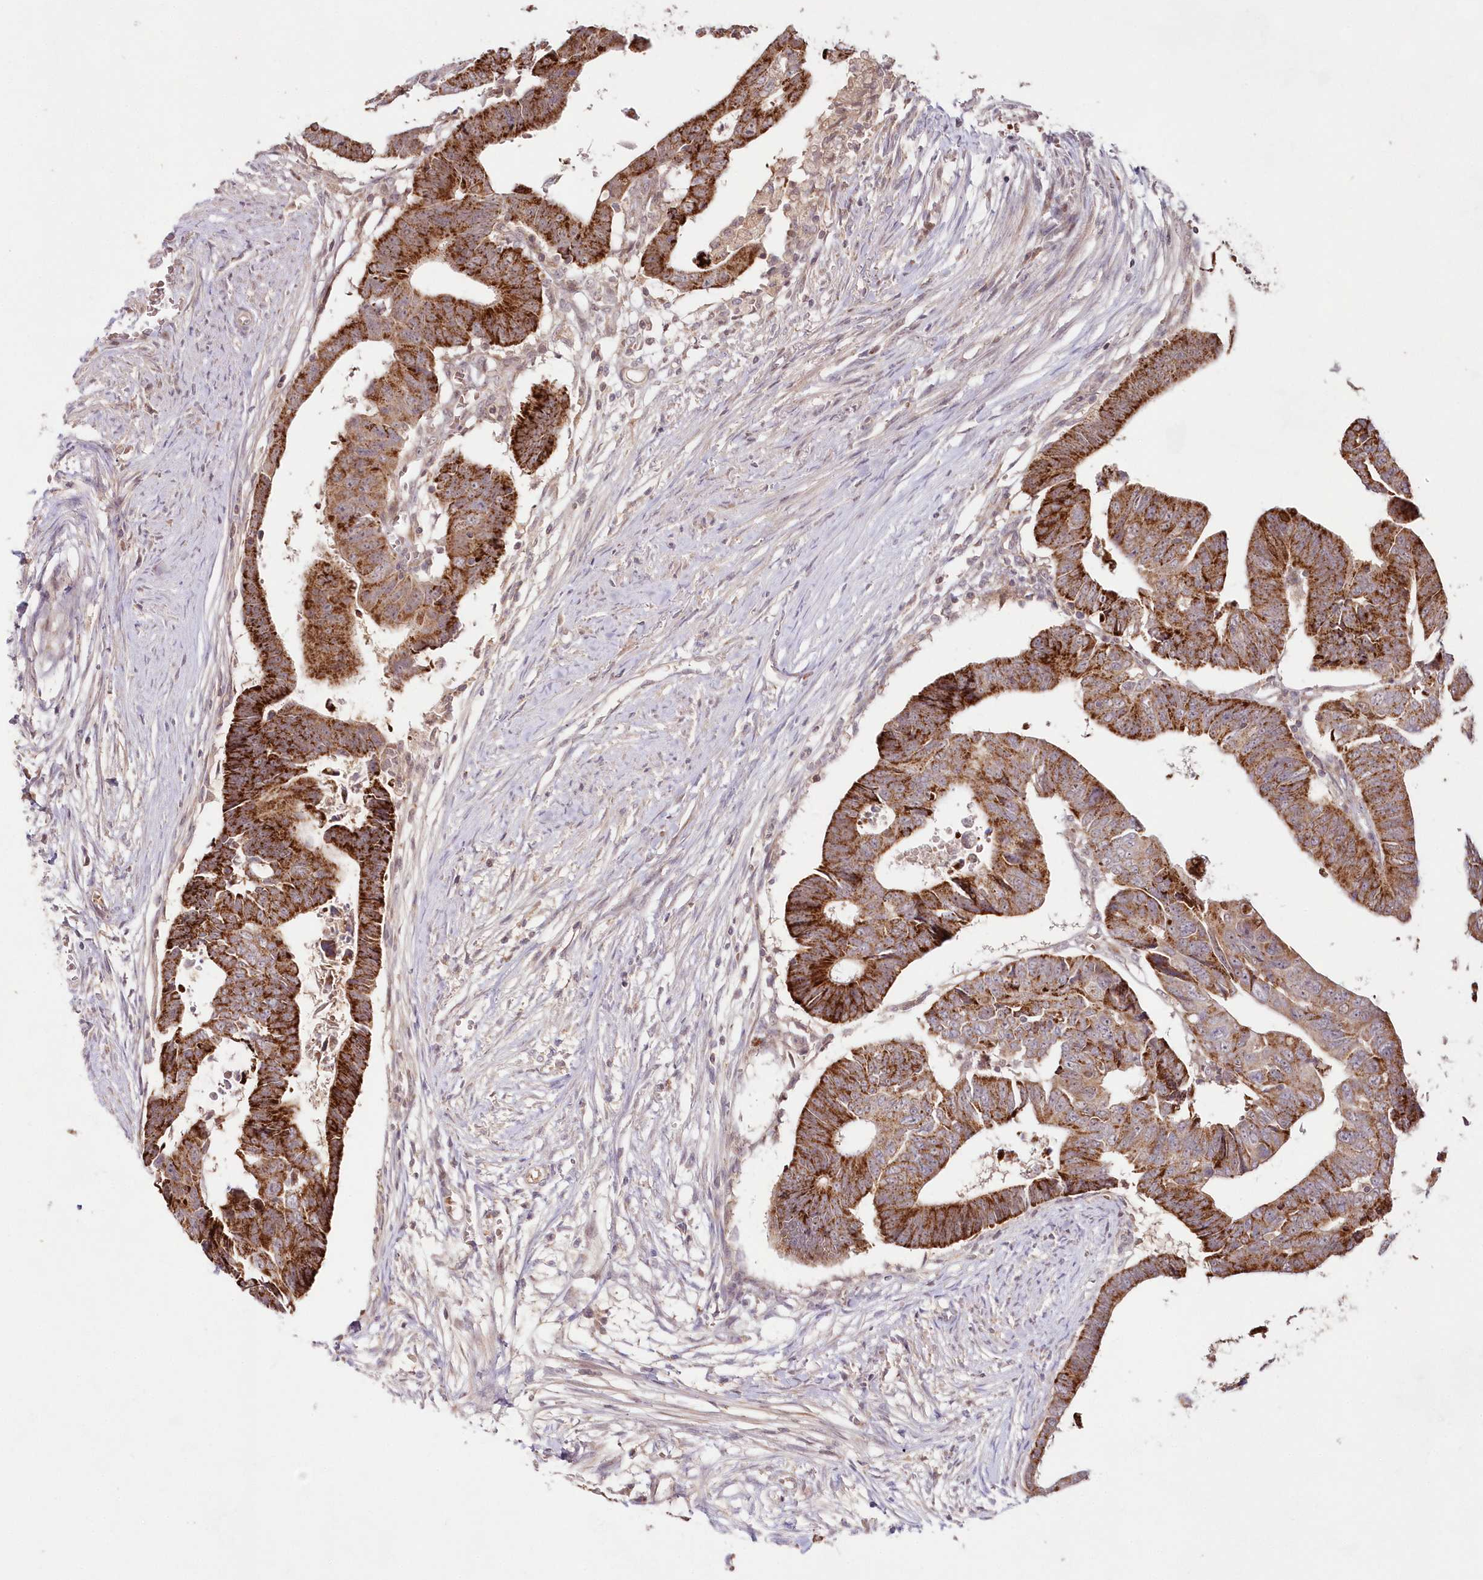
{"staining": {"intensity": "strong", "quantity": ">75%", "location": "cytoplasmic/membranous"}, "tissue": "colorectal cancer", "cell_type": "Tumor cells", "image_type": "cancer", "snomed": [{"axis": "morphology", "description": "Adenocarcinoma, NOS"}, {"axis": "topography", "description": "Rectum"}], "caption": "This is a photomicrograph of immunohistochemistry staining of colorectal adenocarcinoma, which shows strong positivity in the cytoplasmic/membranous of tumor cells.", "gene": "IMPA1", "patient": {"sex": "female", "age": 65}}